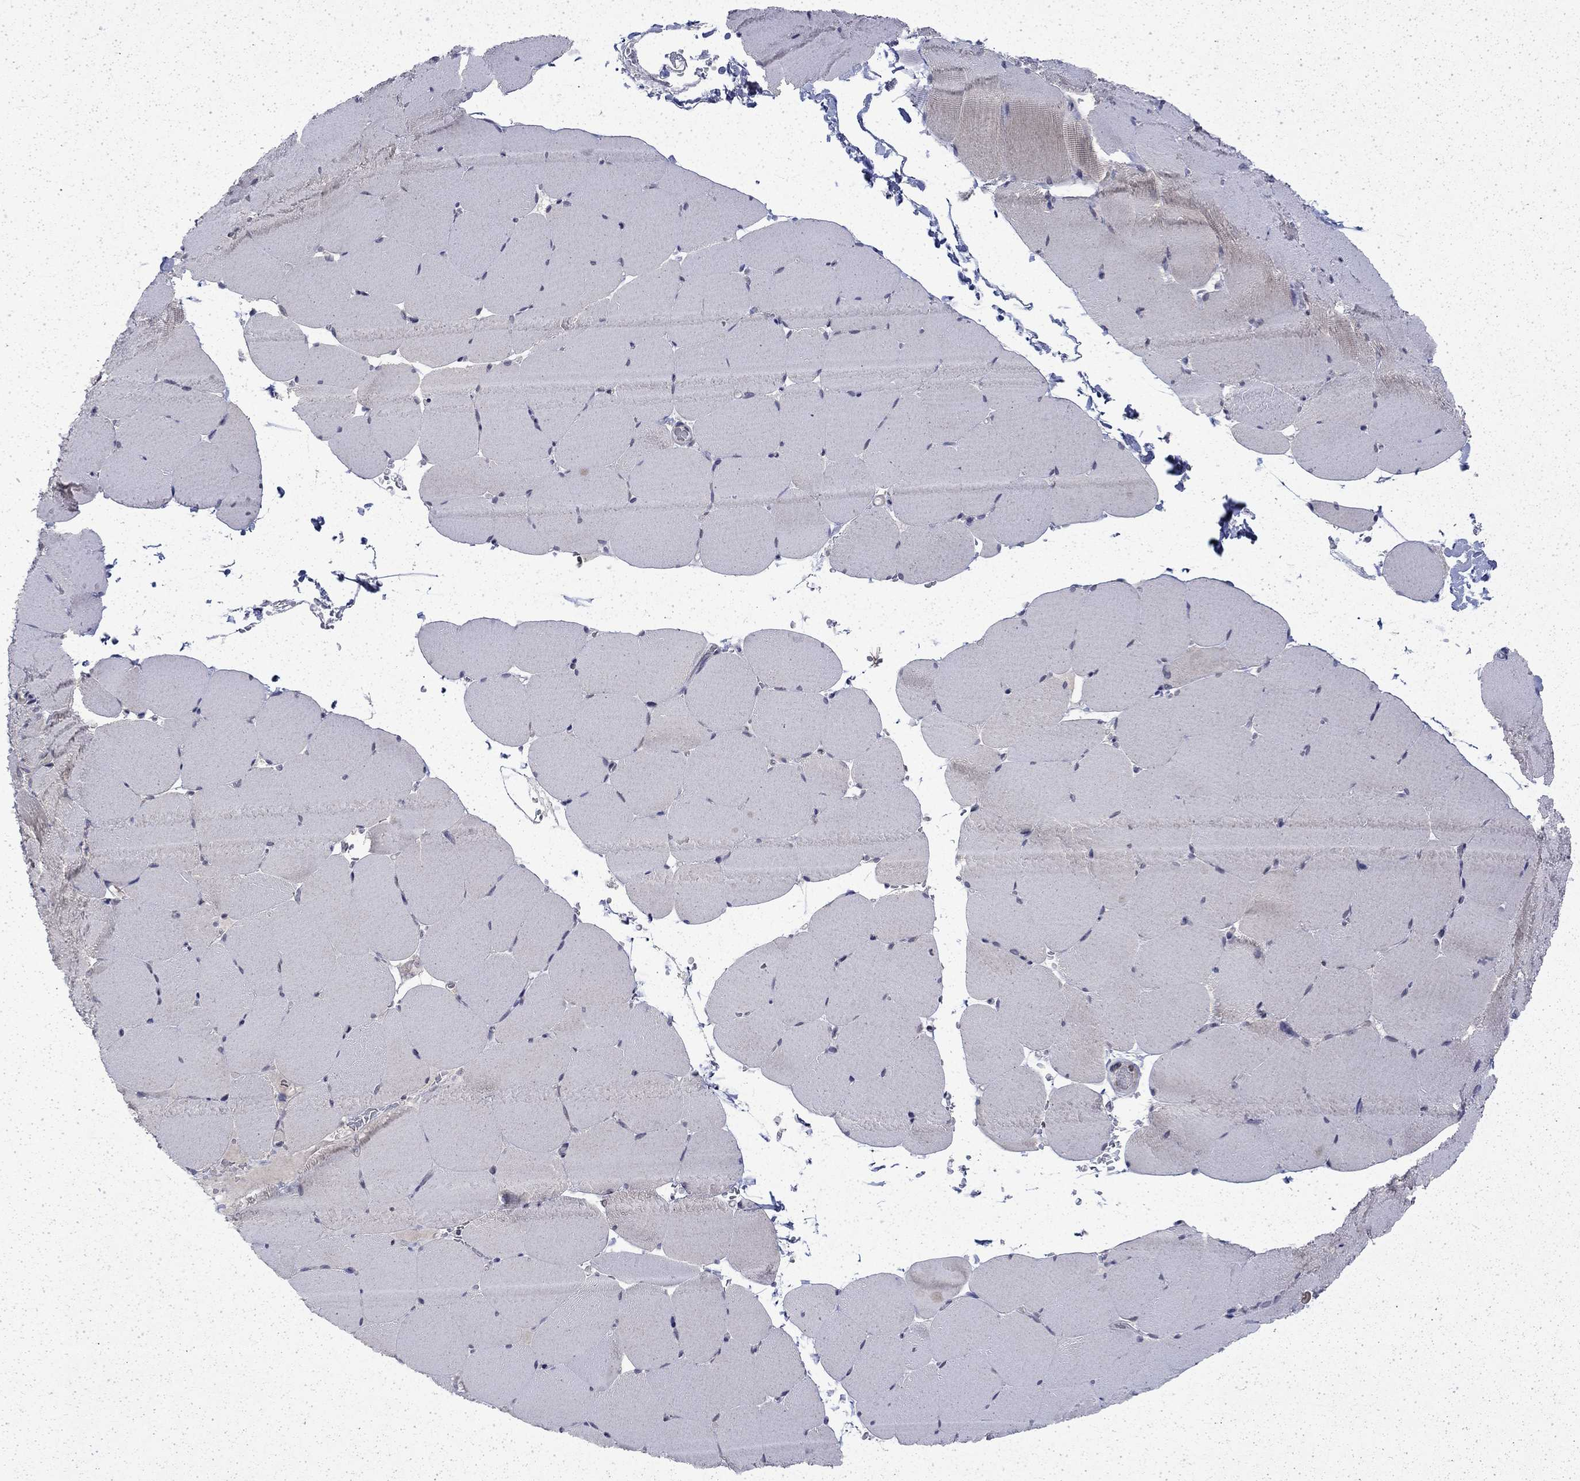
{"staining": {"intensity": "negative", "quantity": "none", "location": "none"}, "tissue": "skeletal muscle", "cell_type": "Myocytes", "image_type": "normal", "snomed": [{"axis": "morphology", "description": "Normal tissue, NOS"}, {"axis": "topography", "description": "Skeletal muscle"}], "caption": "Human skeletal muscle stained for a protein using IHC reveals no expression in myocytes.", "gene": "CHAT", "patient": {"sex": "female", "age": 37}}